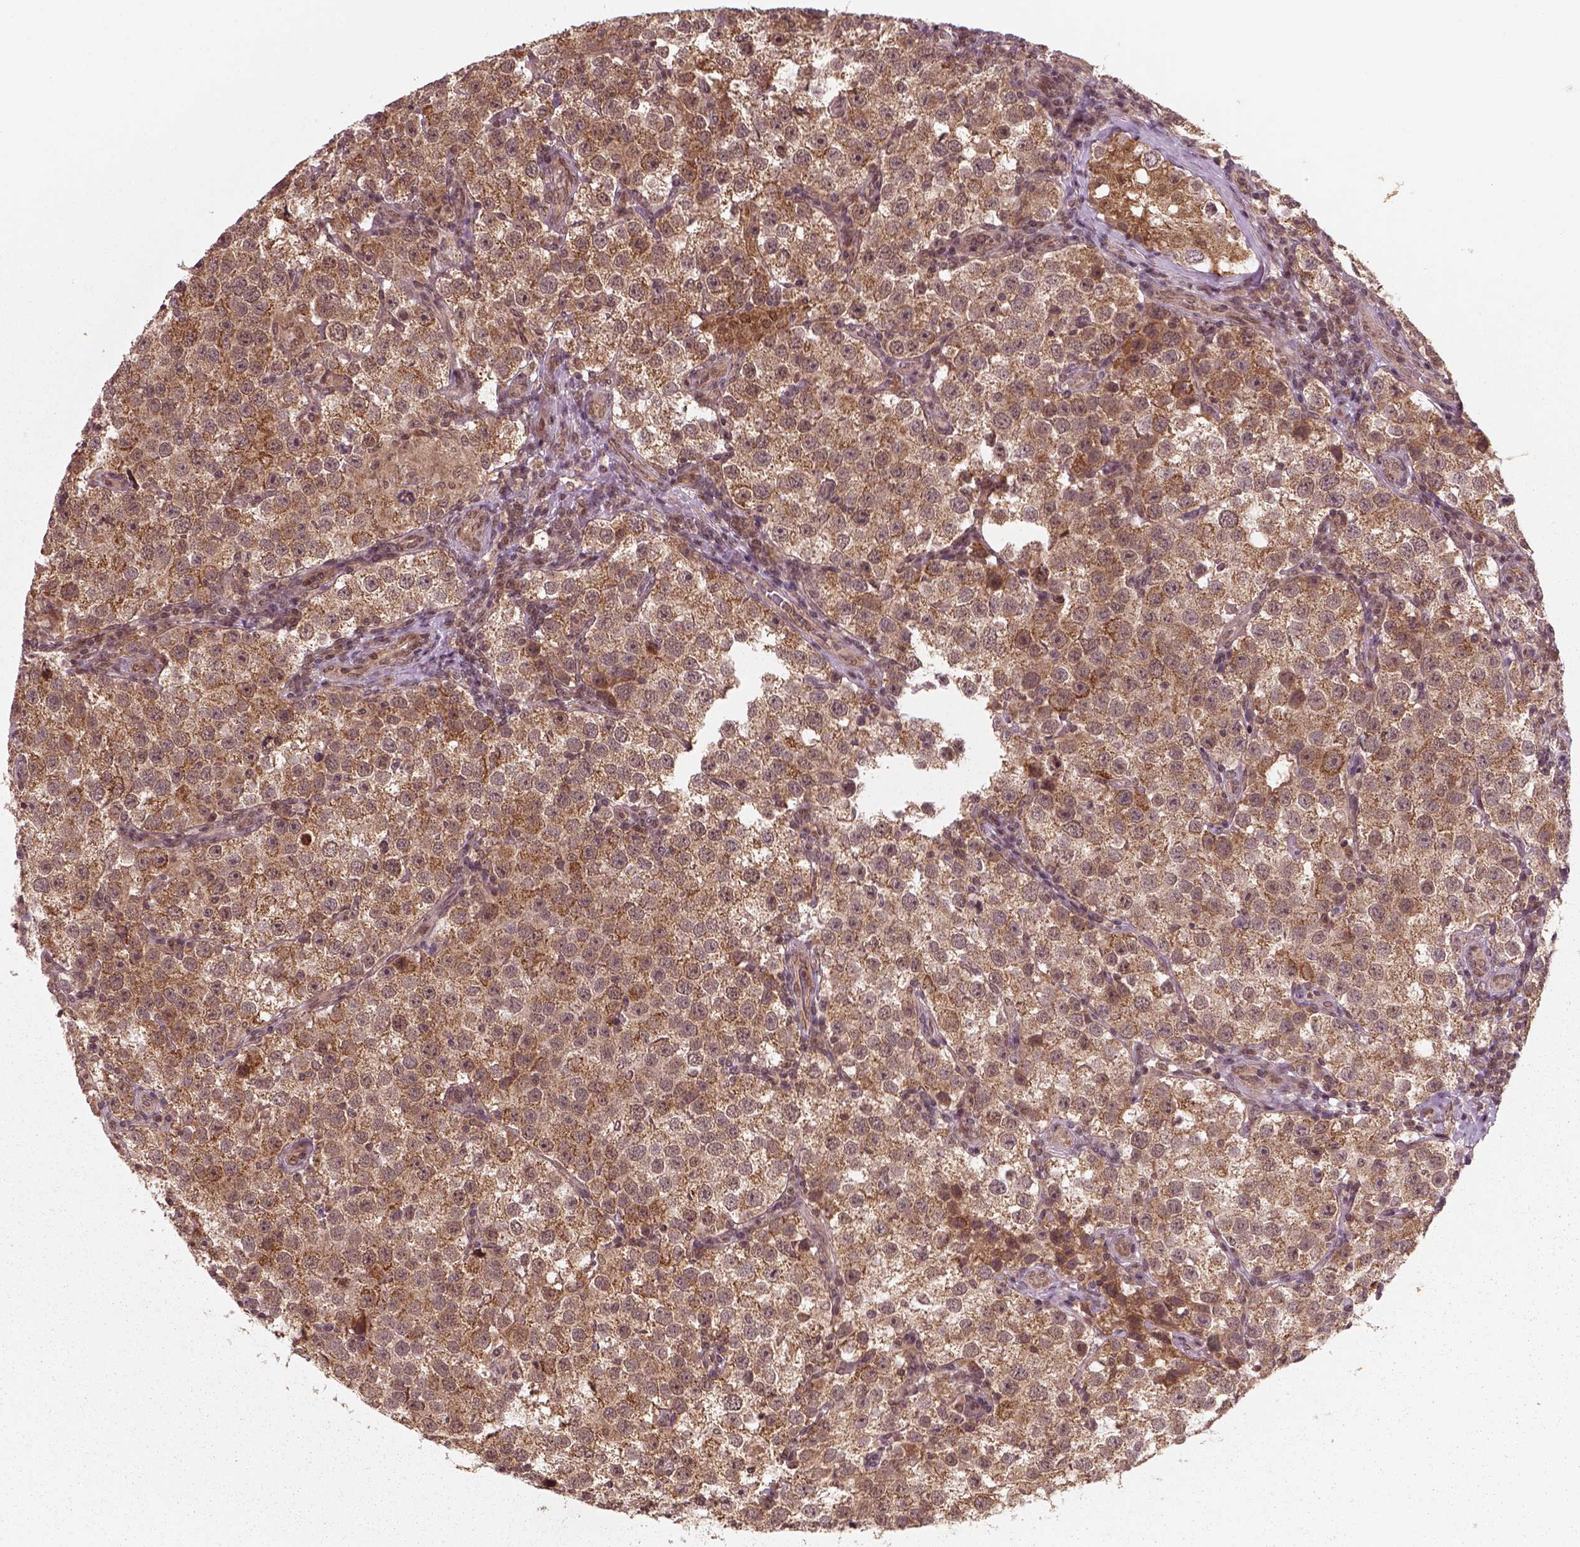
{"staining": {"intensity": "moderate", "quantity": ">75%", "location": "cytoplasmic/membranous"}, "tissue": "testis cancer", "cell_type": "Tumor cells", "image_type": "cancer", "snomed": [{"axis": "morphology", "description": "Seminoma, NOS"}, {"axis": "topography", "description": "Testis"}], "caption": "A medium amount of moderate cytoplasmic/membranous expression is appreciated in approximately >75% of tumor cells in testis seminoma tissue. (Brightfield microscopy of DAB IHC at high magnification).", "gene": "NUDT9", "patient": {"sex": "male", "age": 37}}